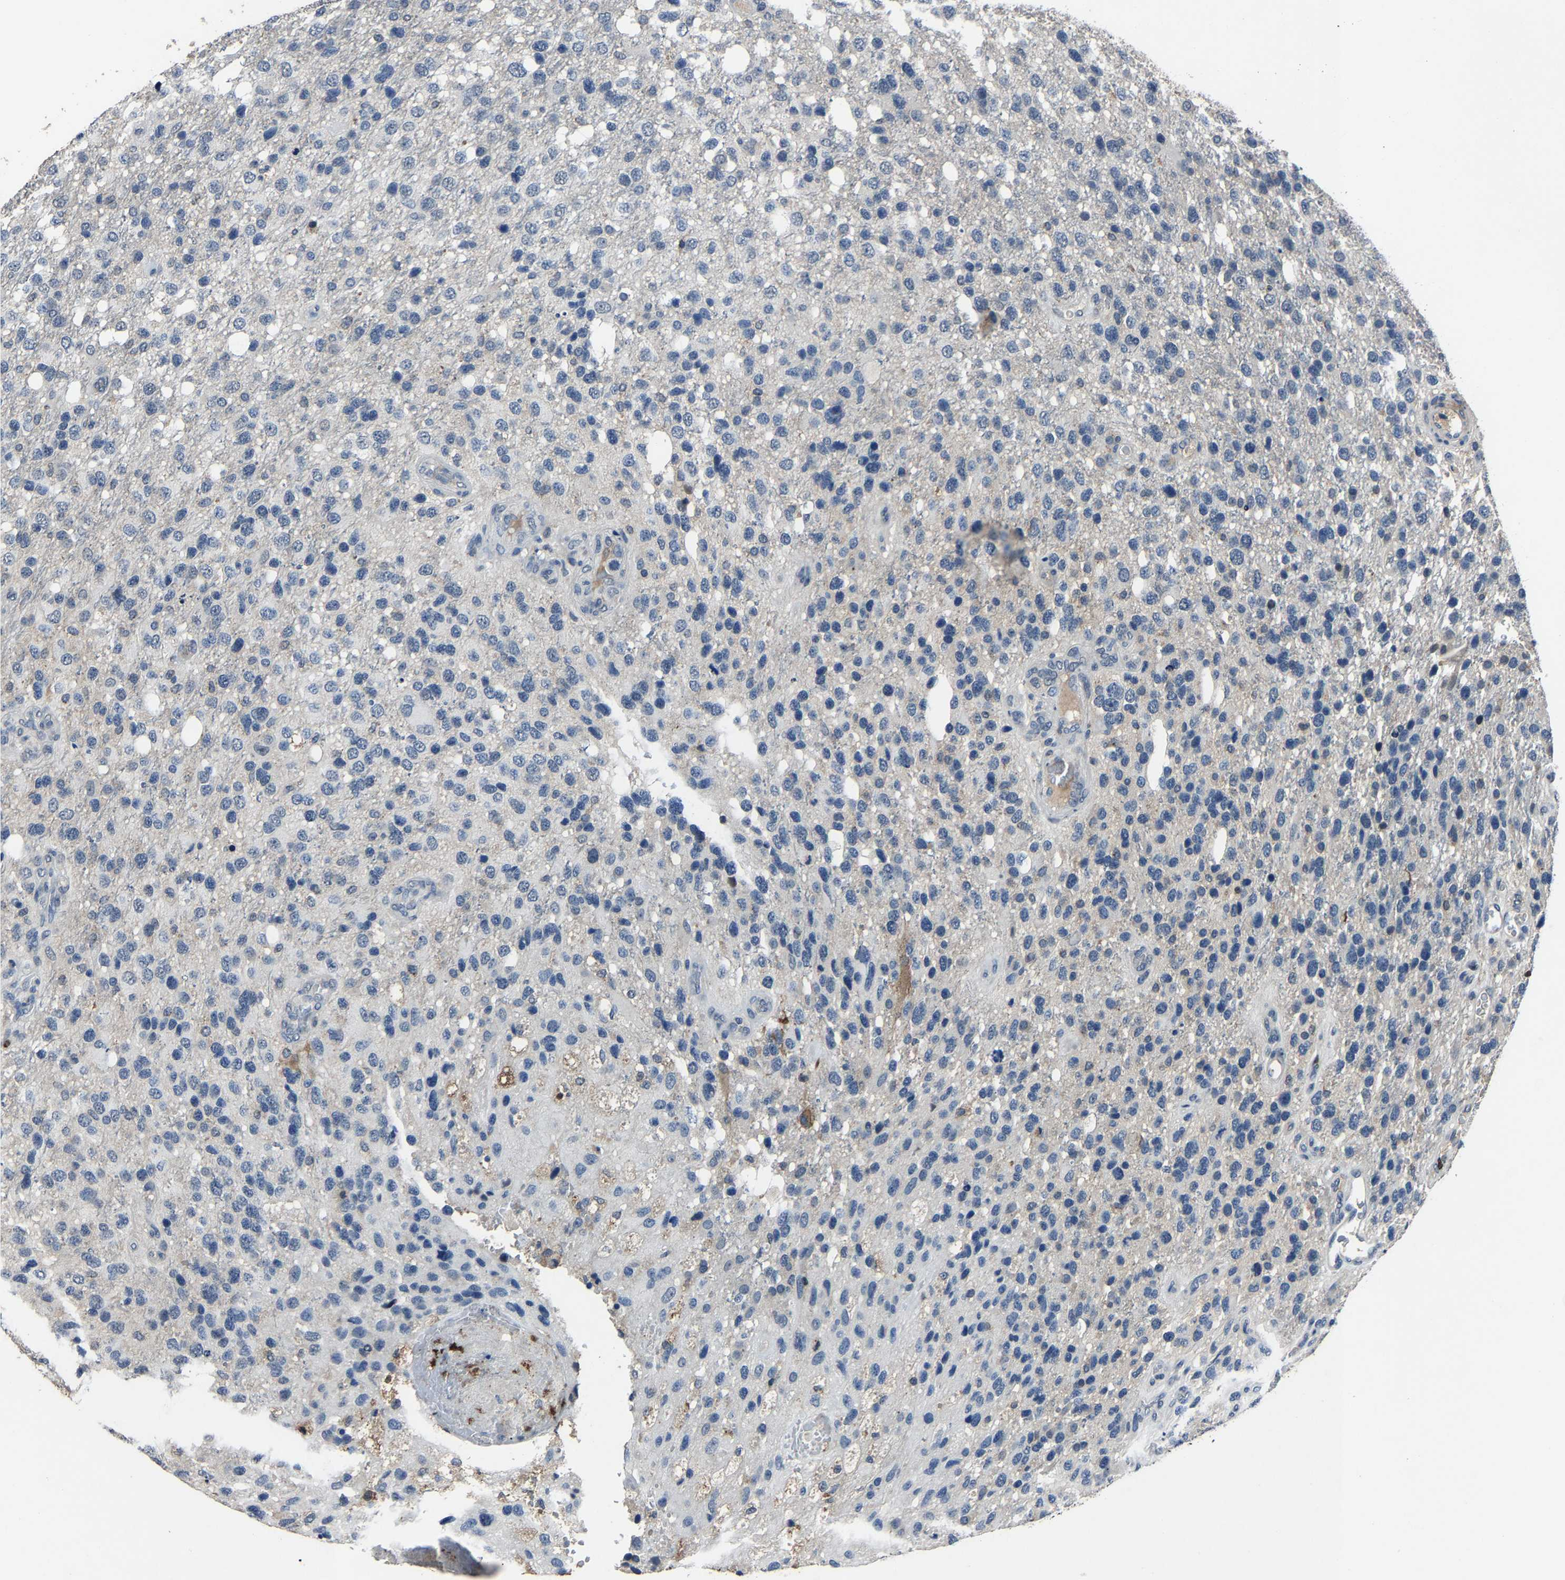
{"staining": {"intensity": "negative", "quantity": "none", "location": "none"}, "tissue": "glioma", "cell_type": "Tumor cells", "image_type": "cancer", "snomed": [{"axis": "morphology", "description": "Glioma, malignant, High grade"}, {"axis": "topography", "description": "Brain"}], "caption": "Immunohistochemistry (IHC) histopathology image of human glioma stained for a protein (brown), which reveals no expression in tumor cells. (DAB IHC visualized using brightfield microscopy, high magnification).", "gene": "PCNX2", "patient": {"sex": "female", "age": 58}}